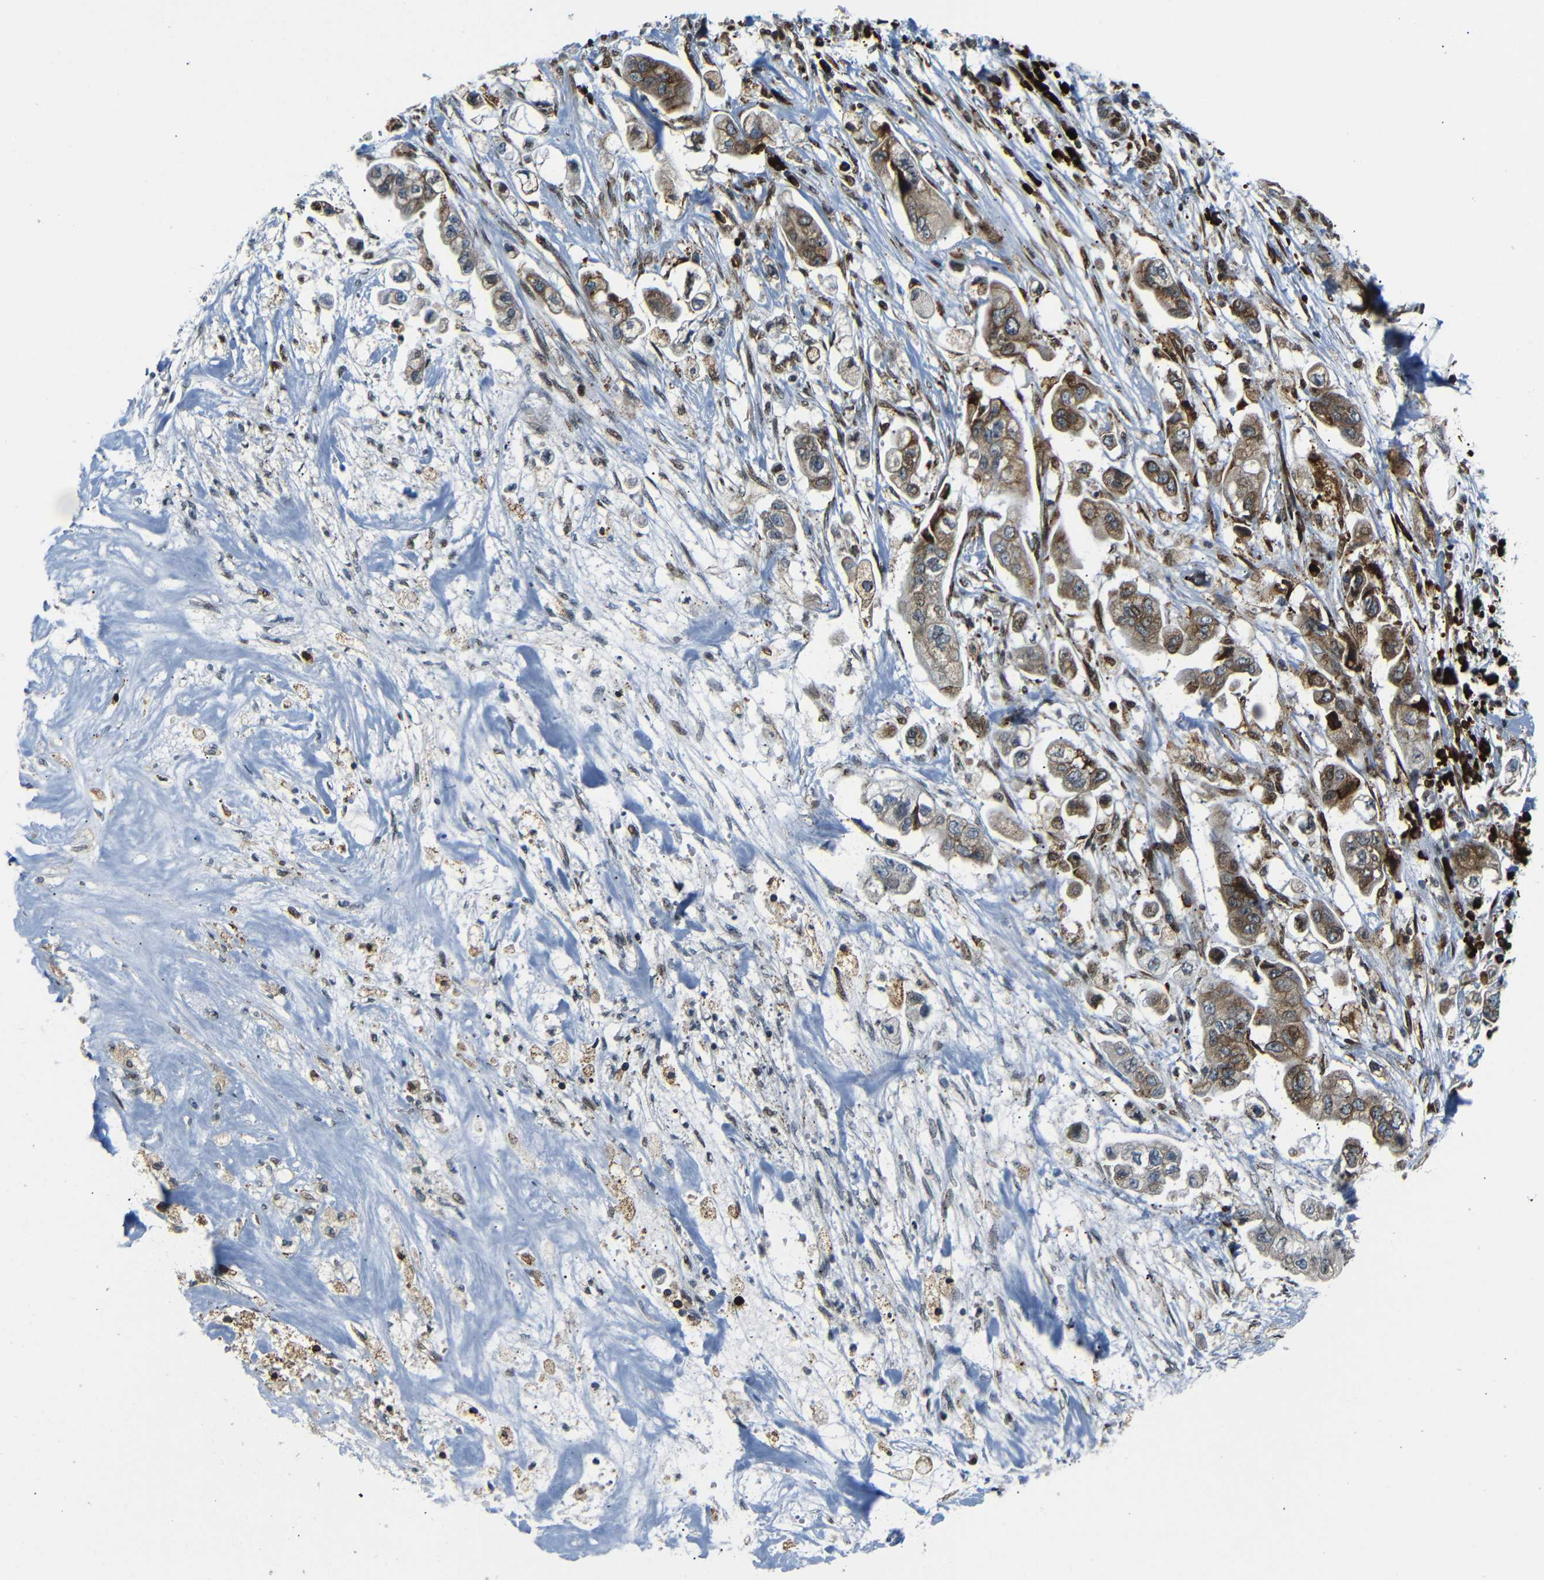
{"staining": {"intensity": "moderate", "quantity": ">75%", "location": "cytoplasmic/membranous"}, "tissue": "stomach cancer", "cell_type": "Tumor cells", "image_type": "cancer", "snomed": [{"axis": "morphology", "description": "Adenocarcinoma, NOS"}, {"axis": "topography", "description": "Stomach"}], "caption": "Human stomach cancer (adenocarcinoma) stained with a brown dye shows moderate cytoplasmic/membranous positive positivity in approximately >75% of tumor cells.", "gene": "SPCS2", "patient": {"sex": "male", "age": 62}}